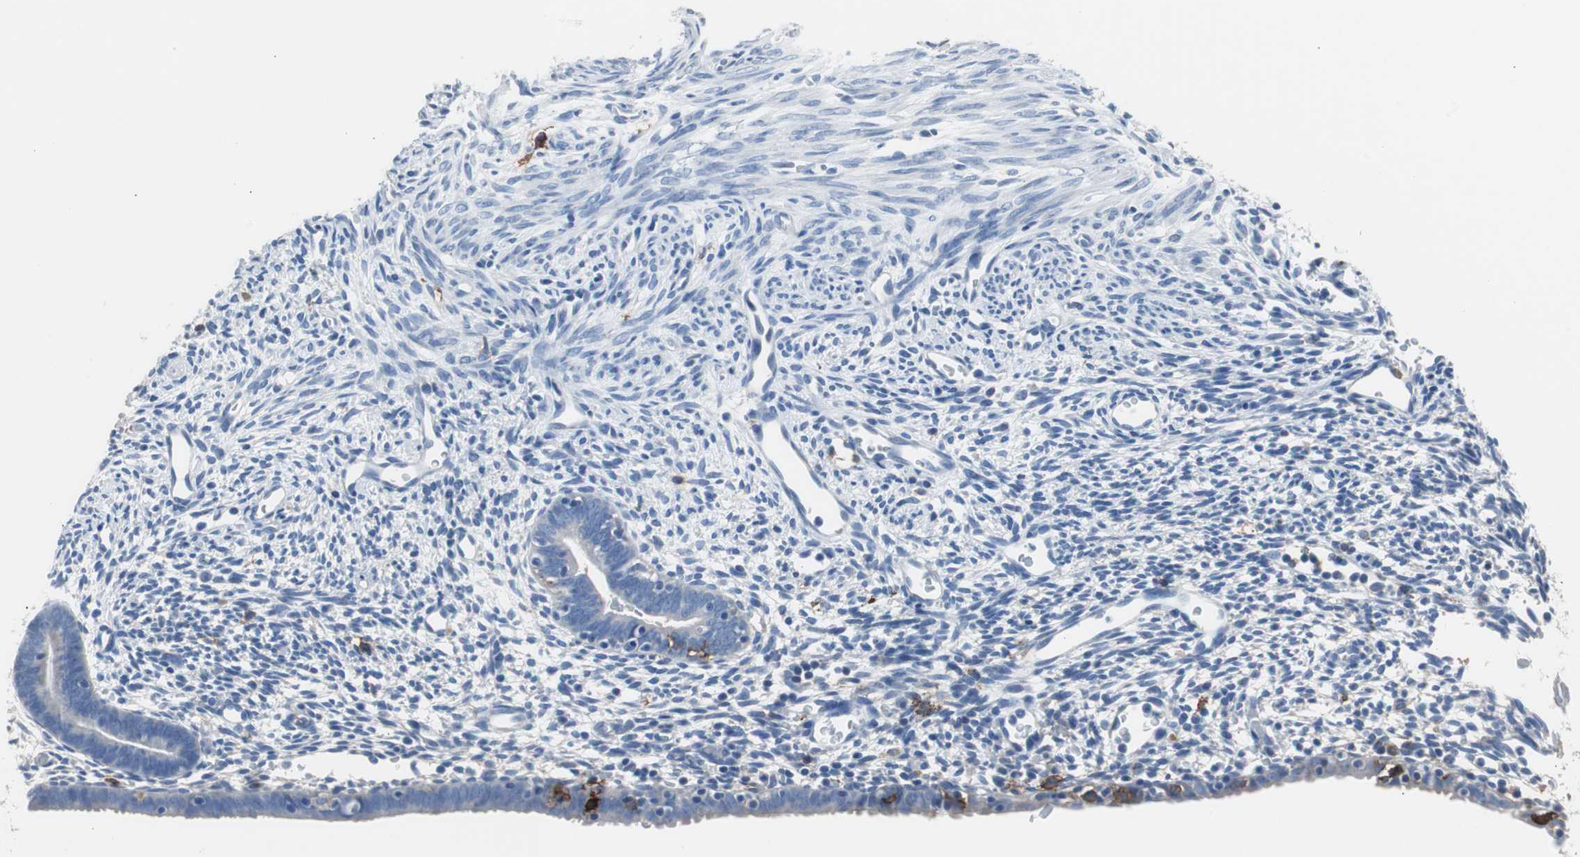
{"staining": {"intensity": "negative", "quantity": "none", "location": "none"}, "tissue": "endometrium", "cell_type": "Cells in endometrial stroma", "image_type": "normal", "snomed": [{"axis": "morphology", "description": "Normal tissue, NOS"}, {"axis": "morphology", "description": "Atrophy, NOS"}, {"axis": "topography", "description": "Uterus"}, {"axis": "topography", "description": "Endometrium"}], "caption": "Immunohistochemical staining of normal endometrium shows no significant staining in cells in endometrial stroma. The staining was performed using DAB (3,3'-diaminobenzidine) to visualize the protein expression in brown, while the nuclei were stained in blue with hematoxylin (Magnification: 20x).", "gene": "FCGR2B", "patient": {"sex": "female", "age": 68}}